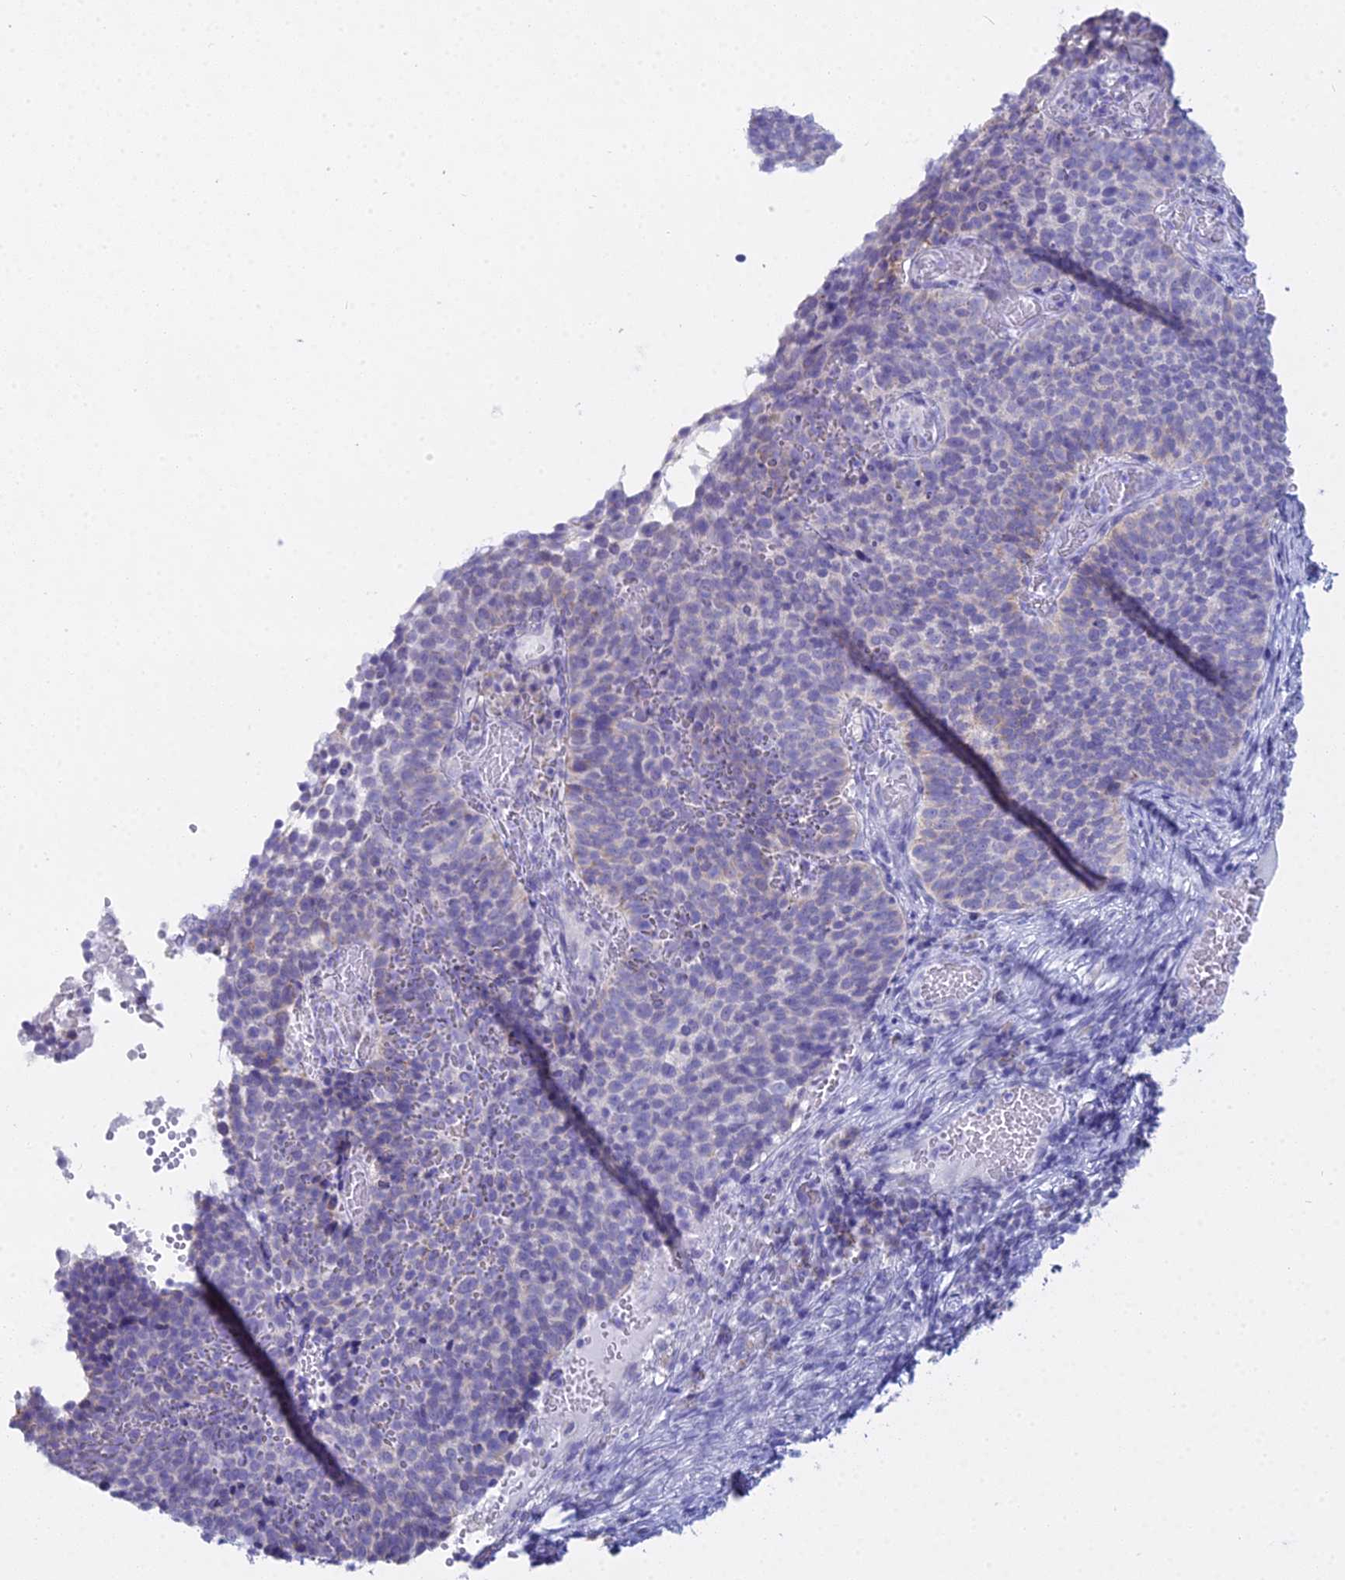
{"staining": {"intensity": "negative", "quantity": "none", "location": "none"}, "tissue": "cervical cancer", "cell_type": "Tumor cells", "image_type": "cancer", "snomed": [{"axis": "morphology", "description": "Normal tissue, NOS"}, {"axis": "morphology", "description": "Squamous cell carcinoma, NOS"}, {"axis": "topography", "description": "Cervix"}], "caption": "Immunohistochemical staining of cervical cancer demonstrates no significant expression in tumor cells. (Brightfield microscopy of DAB immunohistochemistry at high magnification).", "gene": "CGB2", "patient": {"sex": "female", "age": 39}}